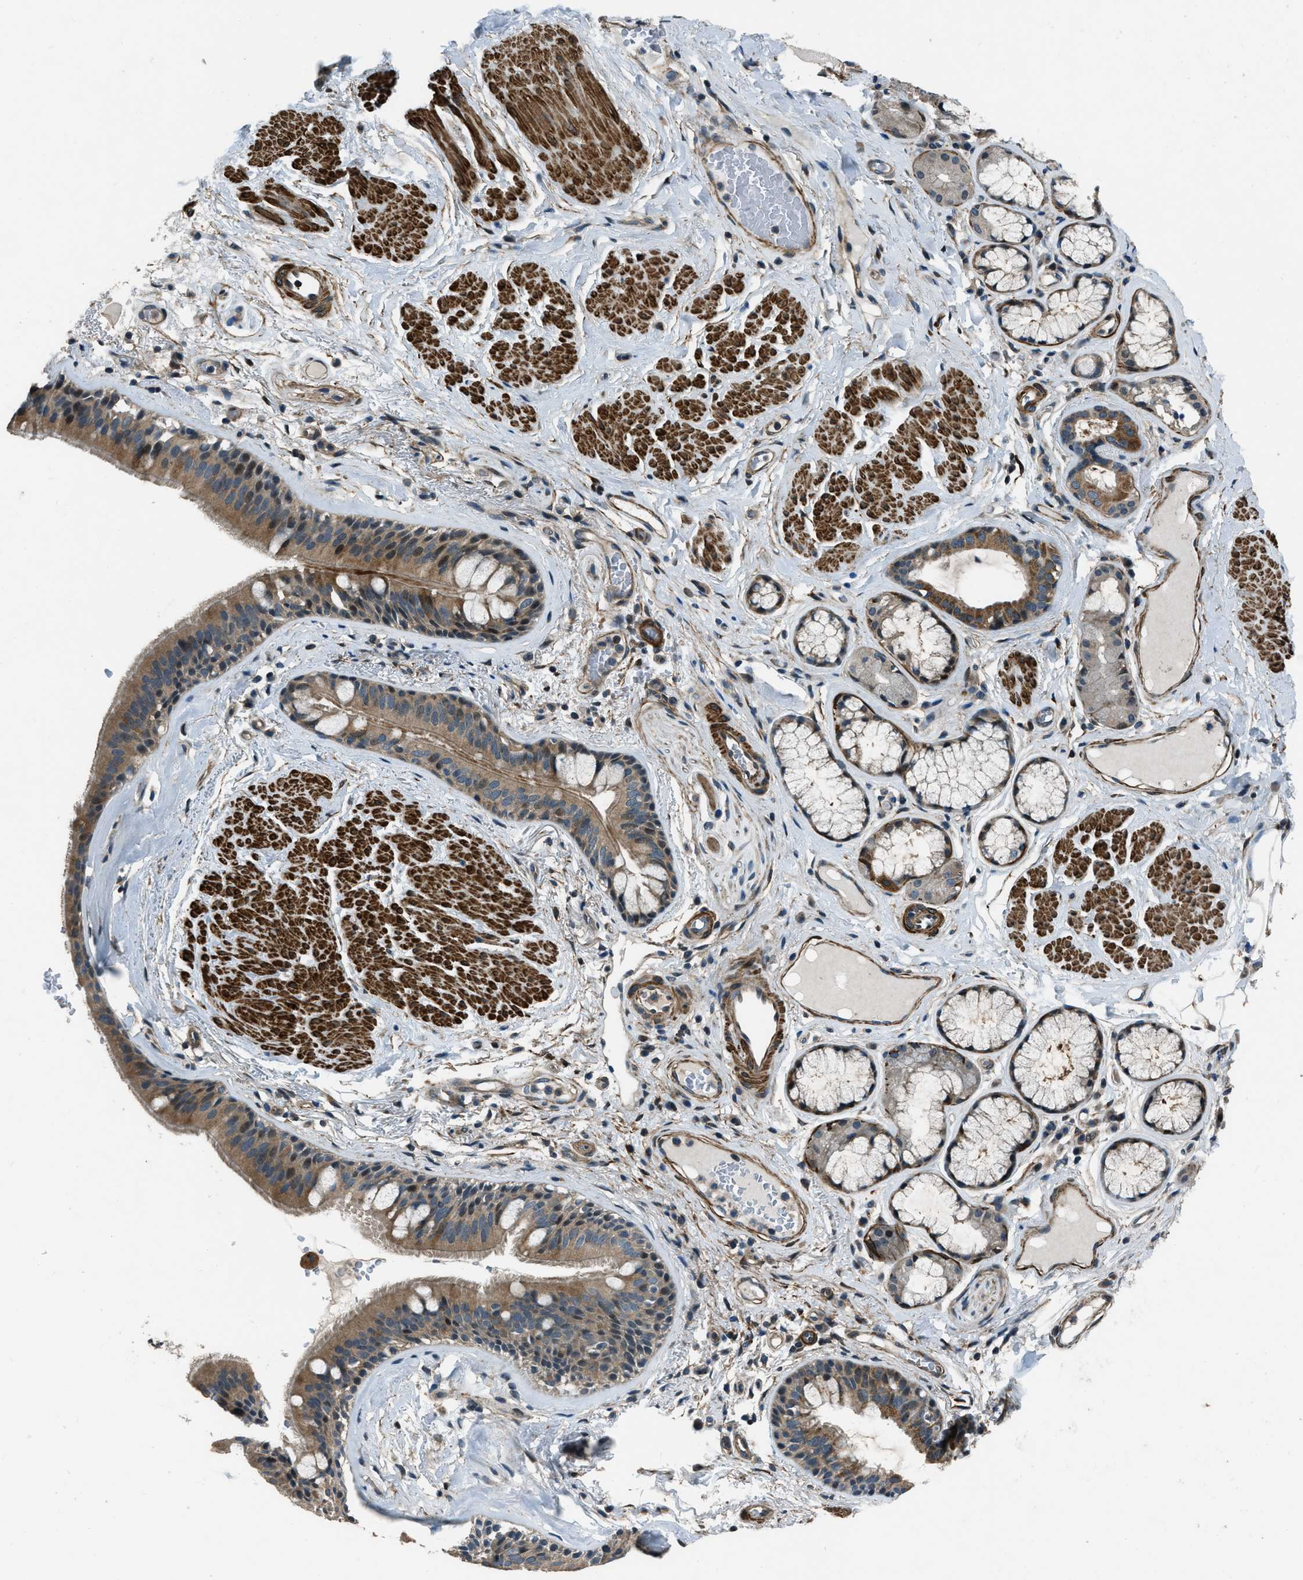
{"staining": {"intensity": "moderate", "quantity": ">75%", "location": "cytoplasmic/membranous,nuclear"}, "tissue": "bronchus", "cell_type": "Respiratory epithelial cells", "image_type": "normal", "snomed": [{"axis": "morphology", "description": "Normal tissue, NOS"}, {"axis": "topography", "description": "Cartilage tissue"}], "caption": "High-magnification brightfield microscopy of benign bronchus stained with DAB (brown) and counterstained with hematoxylin (blue). respiratory epithelial cells exhibit moderate cytoplasmic/membranous,nuclear expression is seen in about>75% of cells. Nuclei are stained in blue.", "gene": "NUDCD3", "patient": {"sex": "female", "age": 63}}